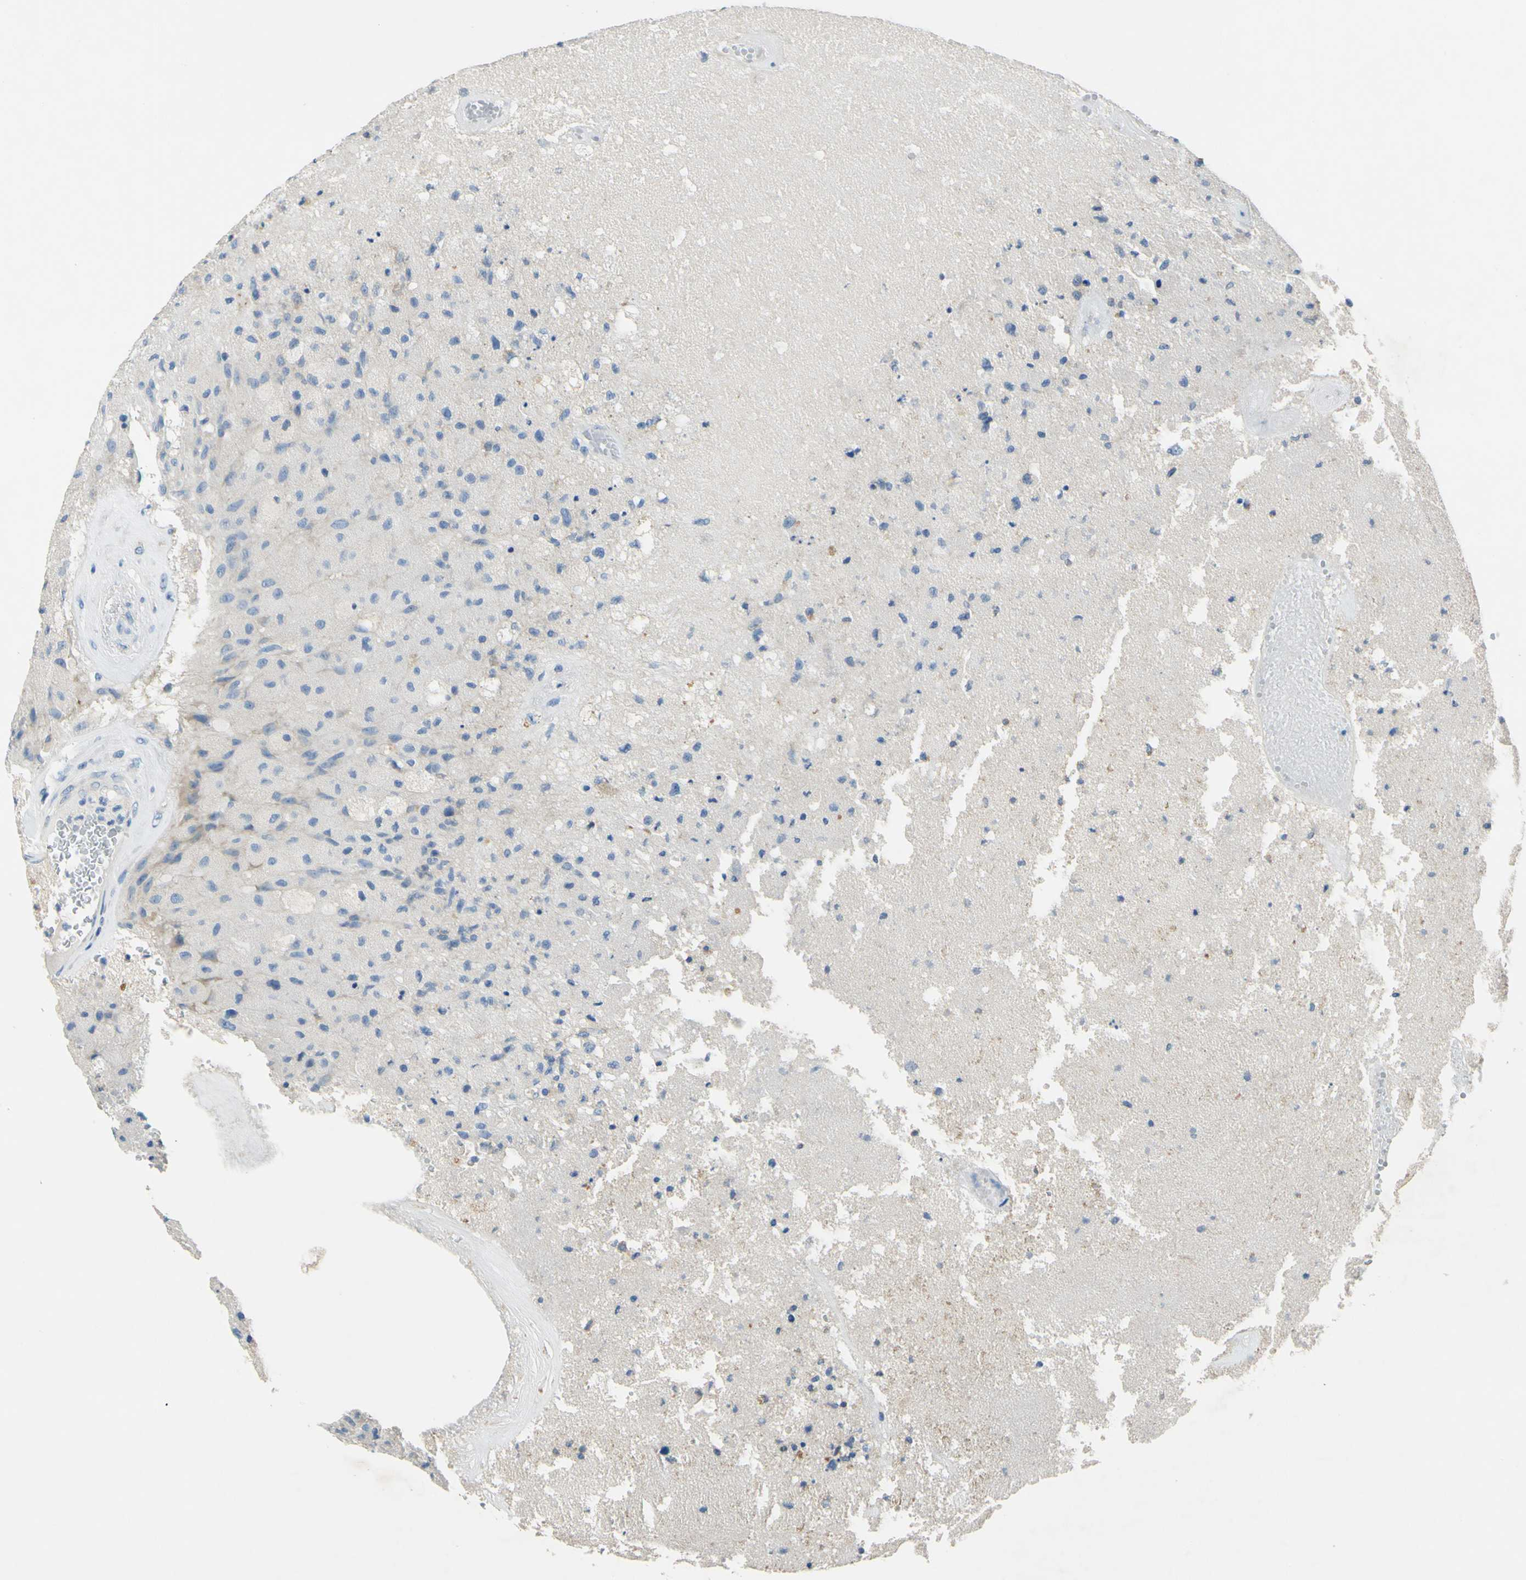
{"staining": {"intensity": "weak", "quantity": "<25%", "location": "cytoplasmic/membranous"}, "tissue": "glioma", "cell_type": "Tumor cells", "image_type": "cancer", "snomed": [{"axis": "morphology", "description": "Normal tissue, NOS"}, {"axis": "morphology", "description": "Glioma, malignant, High grade"}, {"axis": "topography", "description": "Cerebral cortex"}], "caption": "Tumor cells are negative for protein expression in human malignant glioma (high-grade).", "gene": "CDH10", "patient": {"sex": "male", "age": 77}}